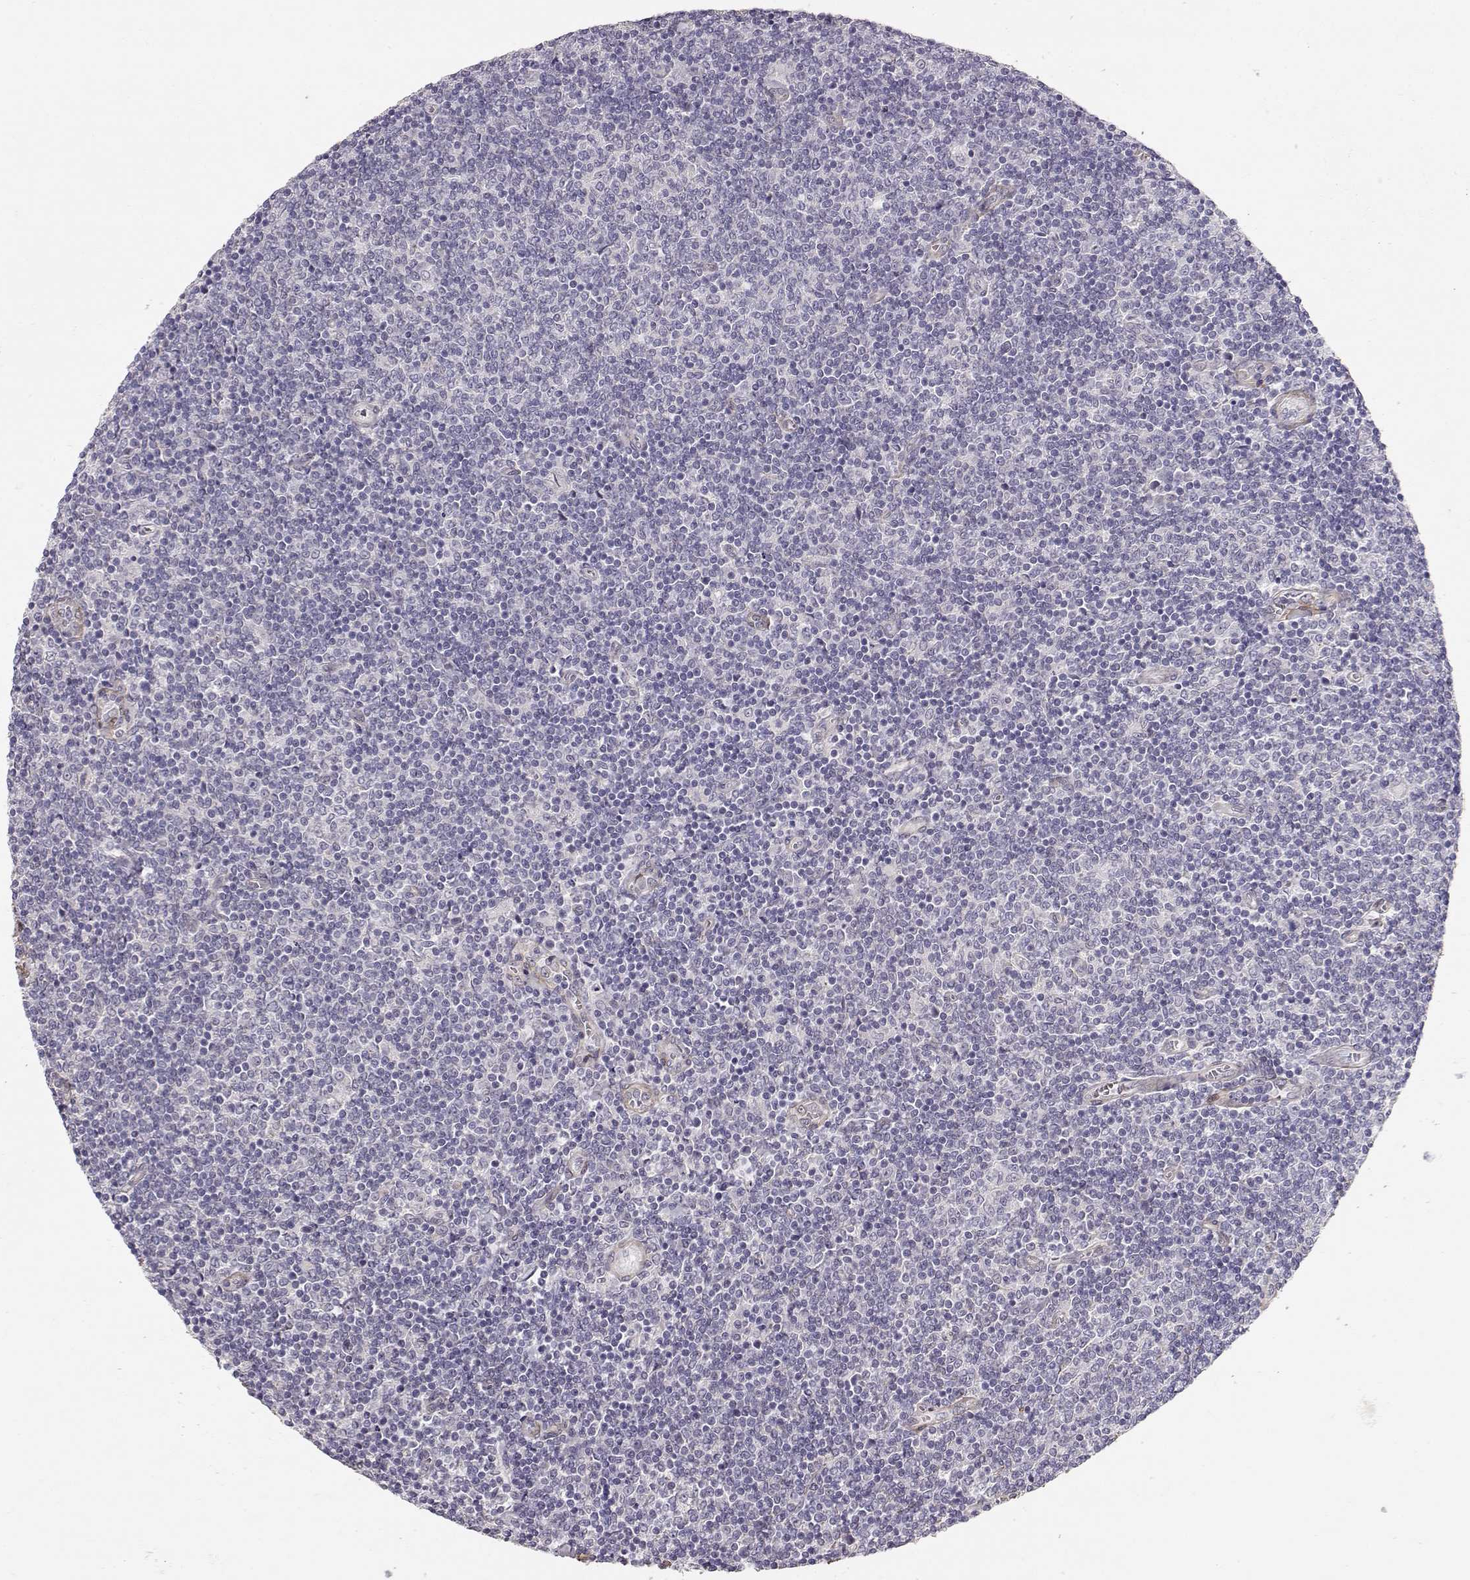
{"staining": {"intensity": "negative", "quantity": "none", "location": "none"}, "tissue": "lymphoma", "cell_type": "Tumor cells", "image_type": "cancer", "snomed": [{"axis": "morphology", "description": "Malignant lymphoma, non-Hodgkin's type, Low grade"}, {"axis": "topography", "description": "Lymph node"}], "caption": "Tumor cells are negative for brown protein staining in low-grade malignant lymphoma, non-Hodgkin's type. (Brightfield microscopy of DAB (3,3'-diaminobenzidine) immunohistochemistry (IHC) at high magnification).", "gene": "LAMA5", "patient": {"sex": "male", "age": 52}}